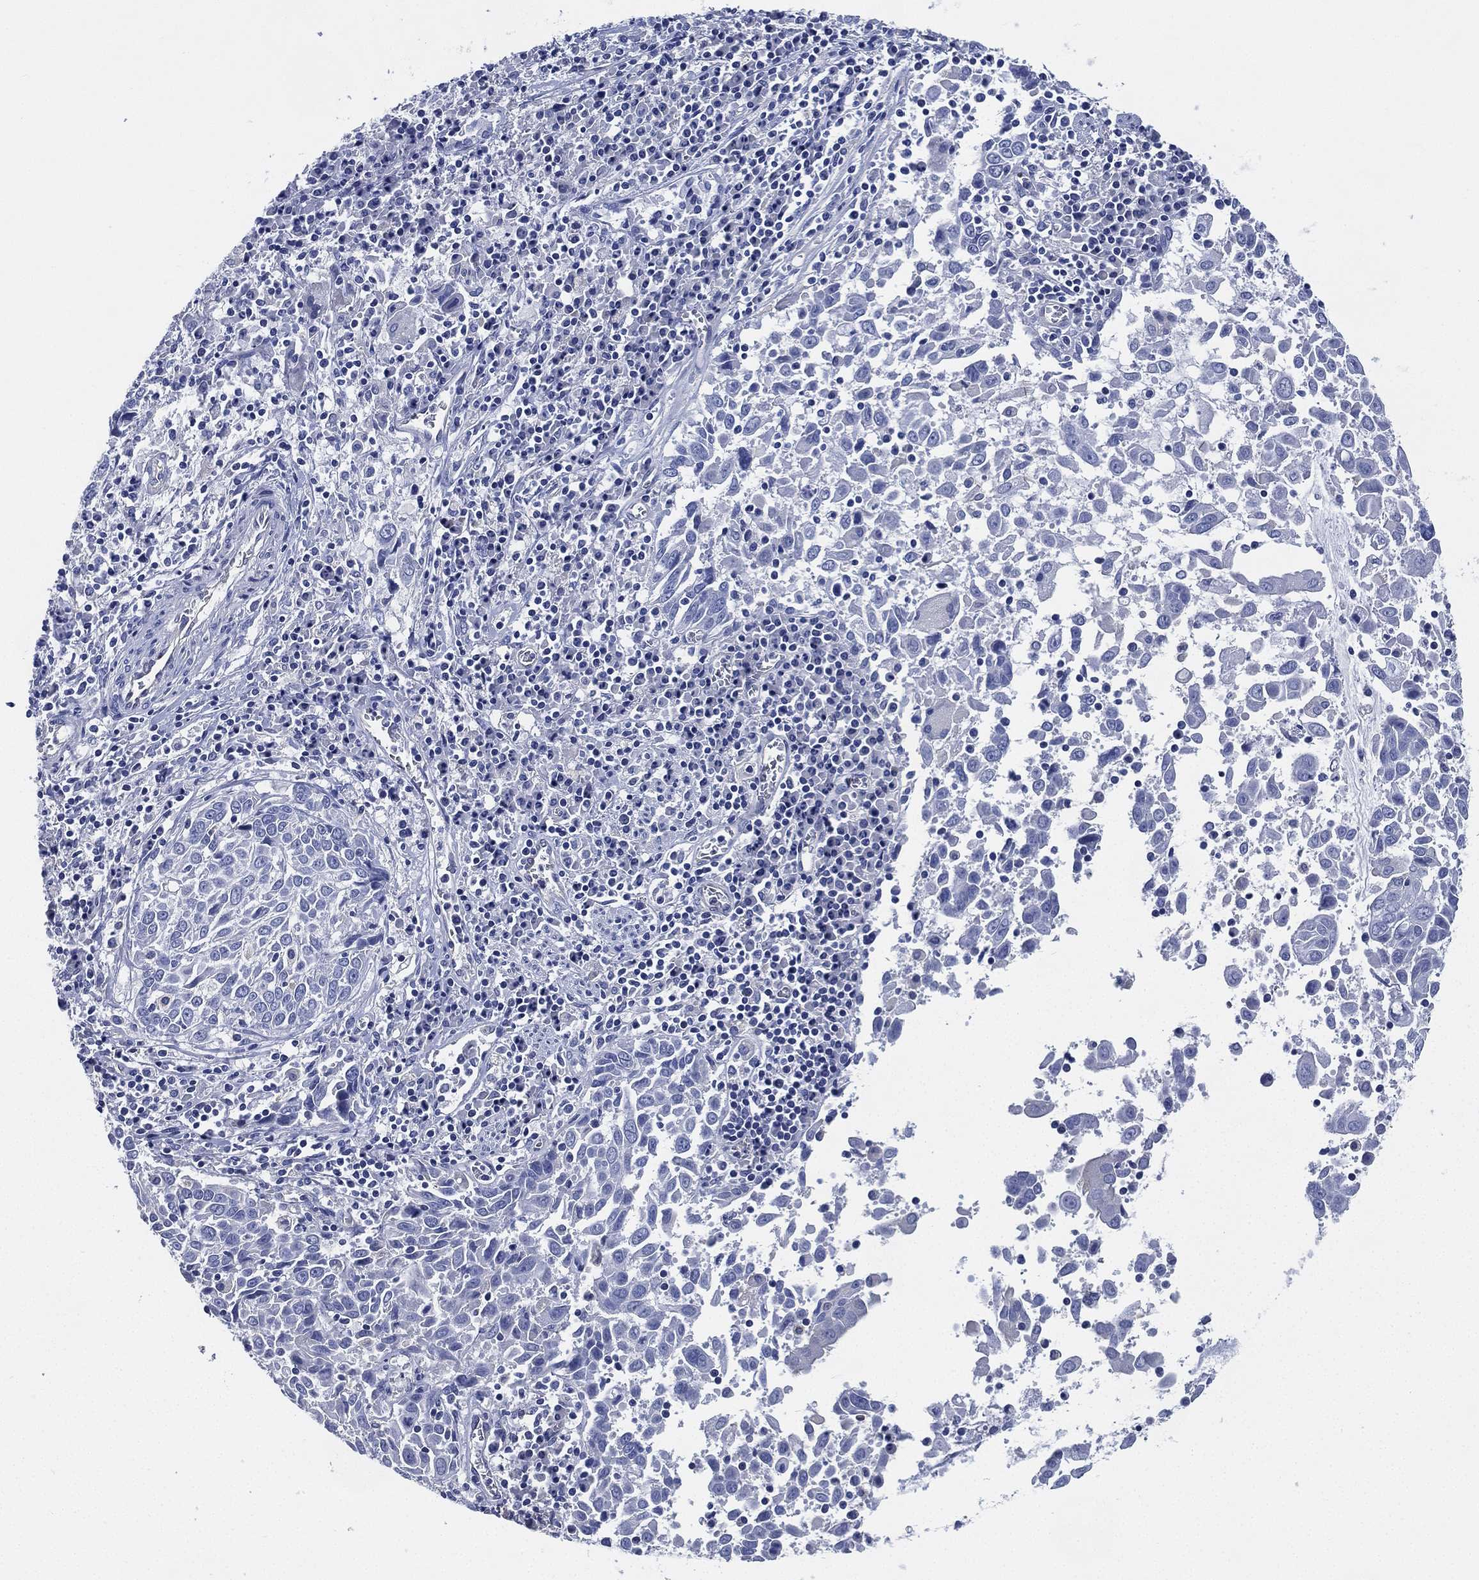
{"staining": {"intensity": "negative", "quantity": "none", "location": "none"}, "tissue": "lung cancer", "cell_type": "Tumor cells", "image_type": "cancer", "snomed": [{"axis": "morphology", "description": "Squamous cell carcinoma, NOS"}, {"axis": "topography", "description": "Lung"}], "caption": "Tumor cells are negative for brown protein staining in lung squamous cell carcinoma.", "gene": "CCDC70", "patient": {"sex": "male", "age": 57}}